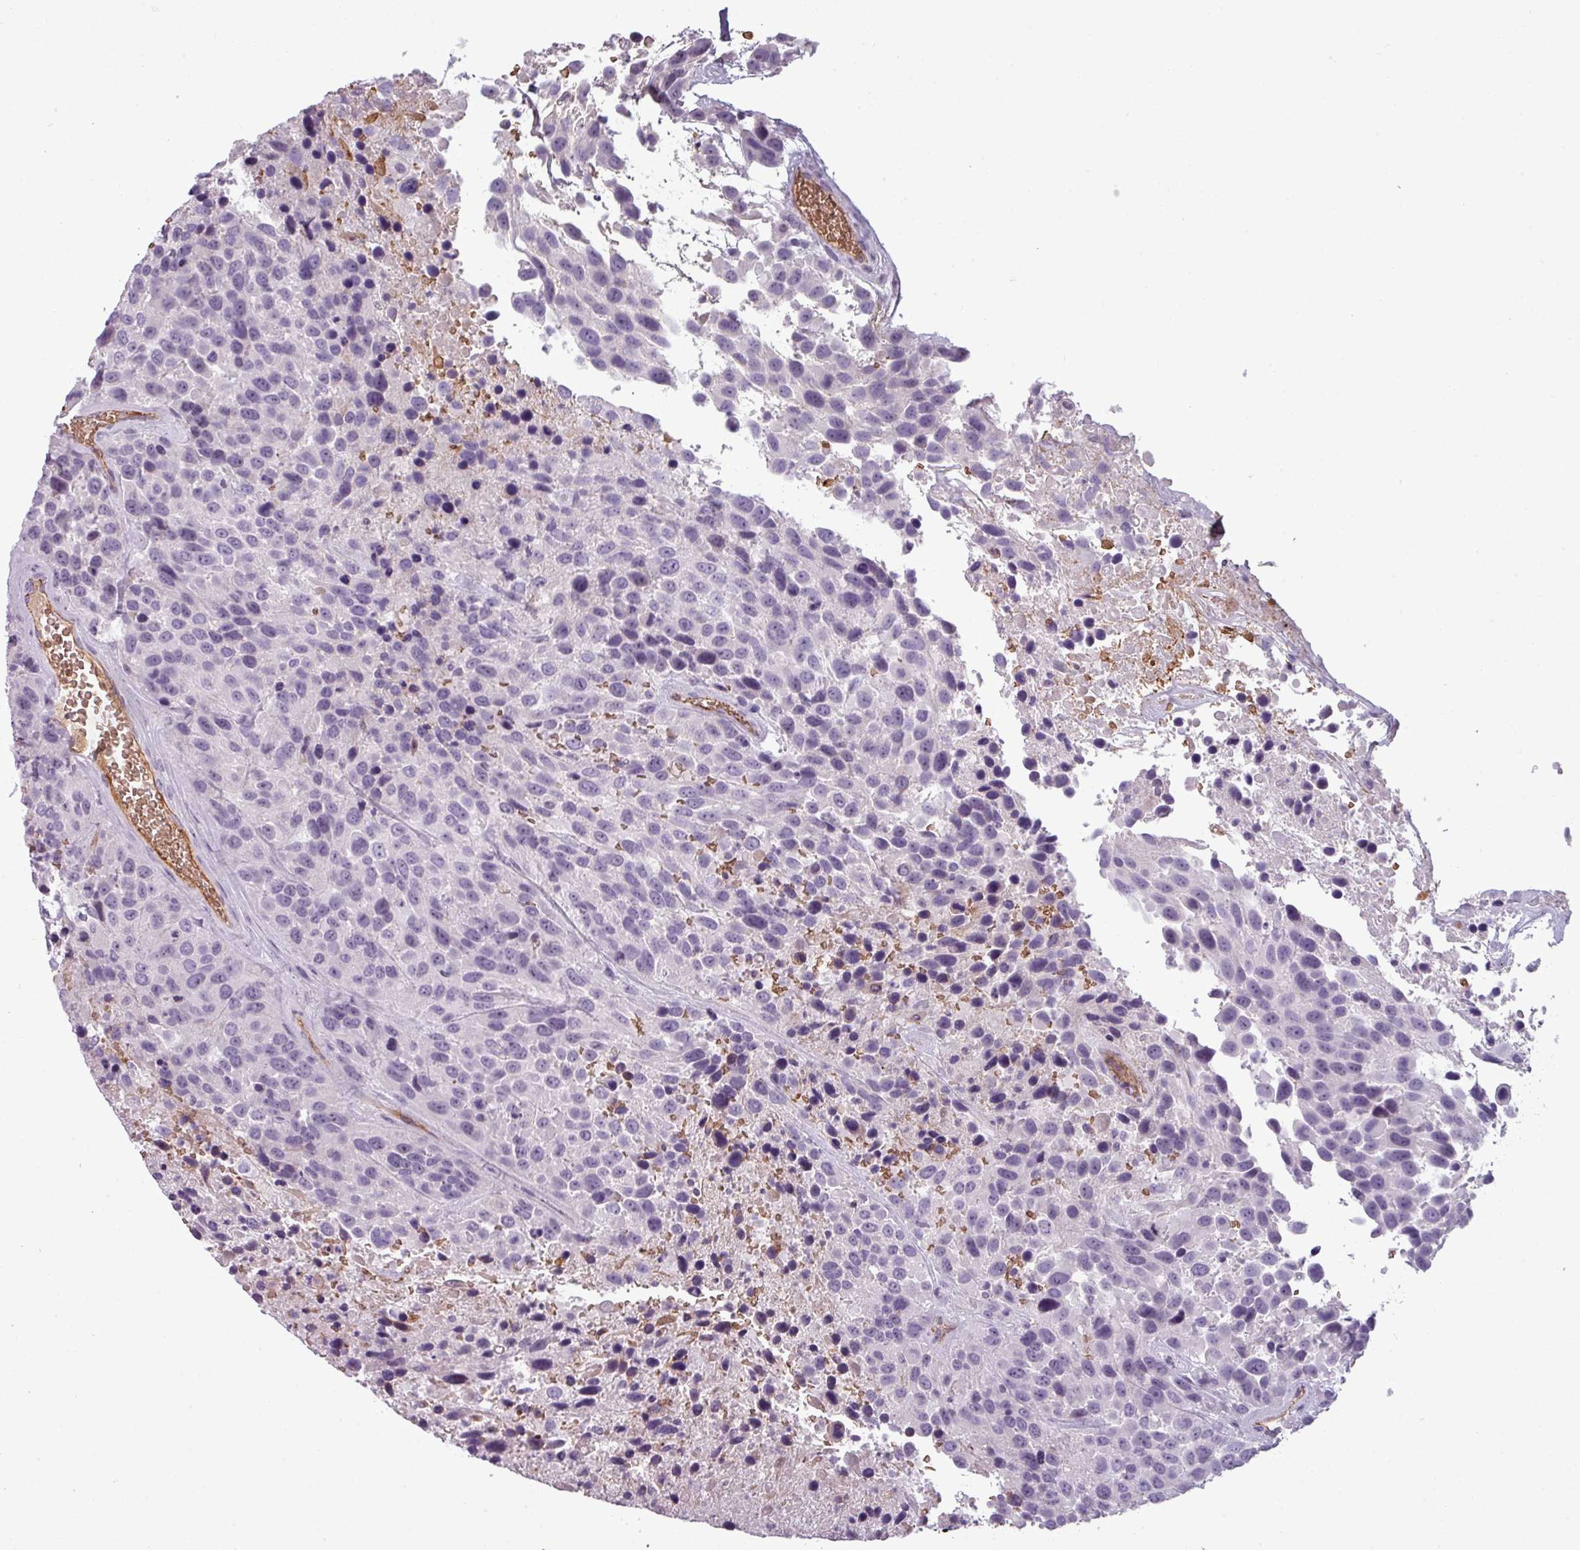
{"staining": {"intensity": "negative", "quantity": "none", "location": "none"}, "tissue": "urothelial cancer", "cell_type": "Tumor cells", "image_type": "cancer", "snomed": [{"axis": "morphology", "description": "Urothelial carcinoma, High grade"}, {"axis": "topography", "description": "Urinary bladder"}], "caption": "High power microscopy photomicrograph of an immunohistochemistry (IHC) photomicrograph of urothelial cancer, revealing no significant expression in tumor cells. The staining was performed using DAB to visualize the protein expression in brown, while the nuclei were stained in blue with hematoxylin (Magnification: 20x).", "gene": "AREL1", "patient": {"sex": "female", "age": 70}}